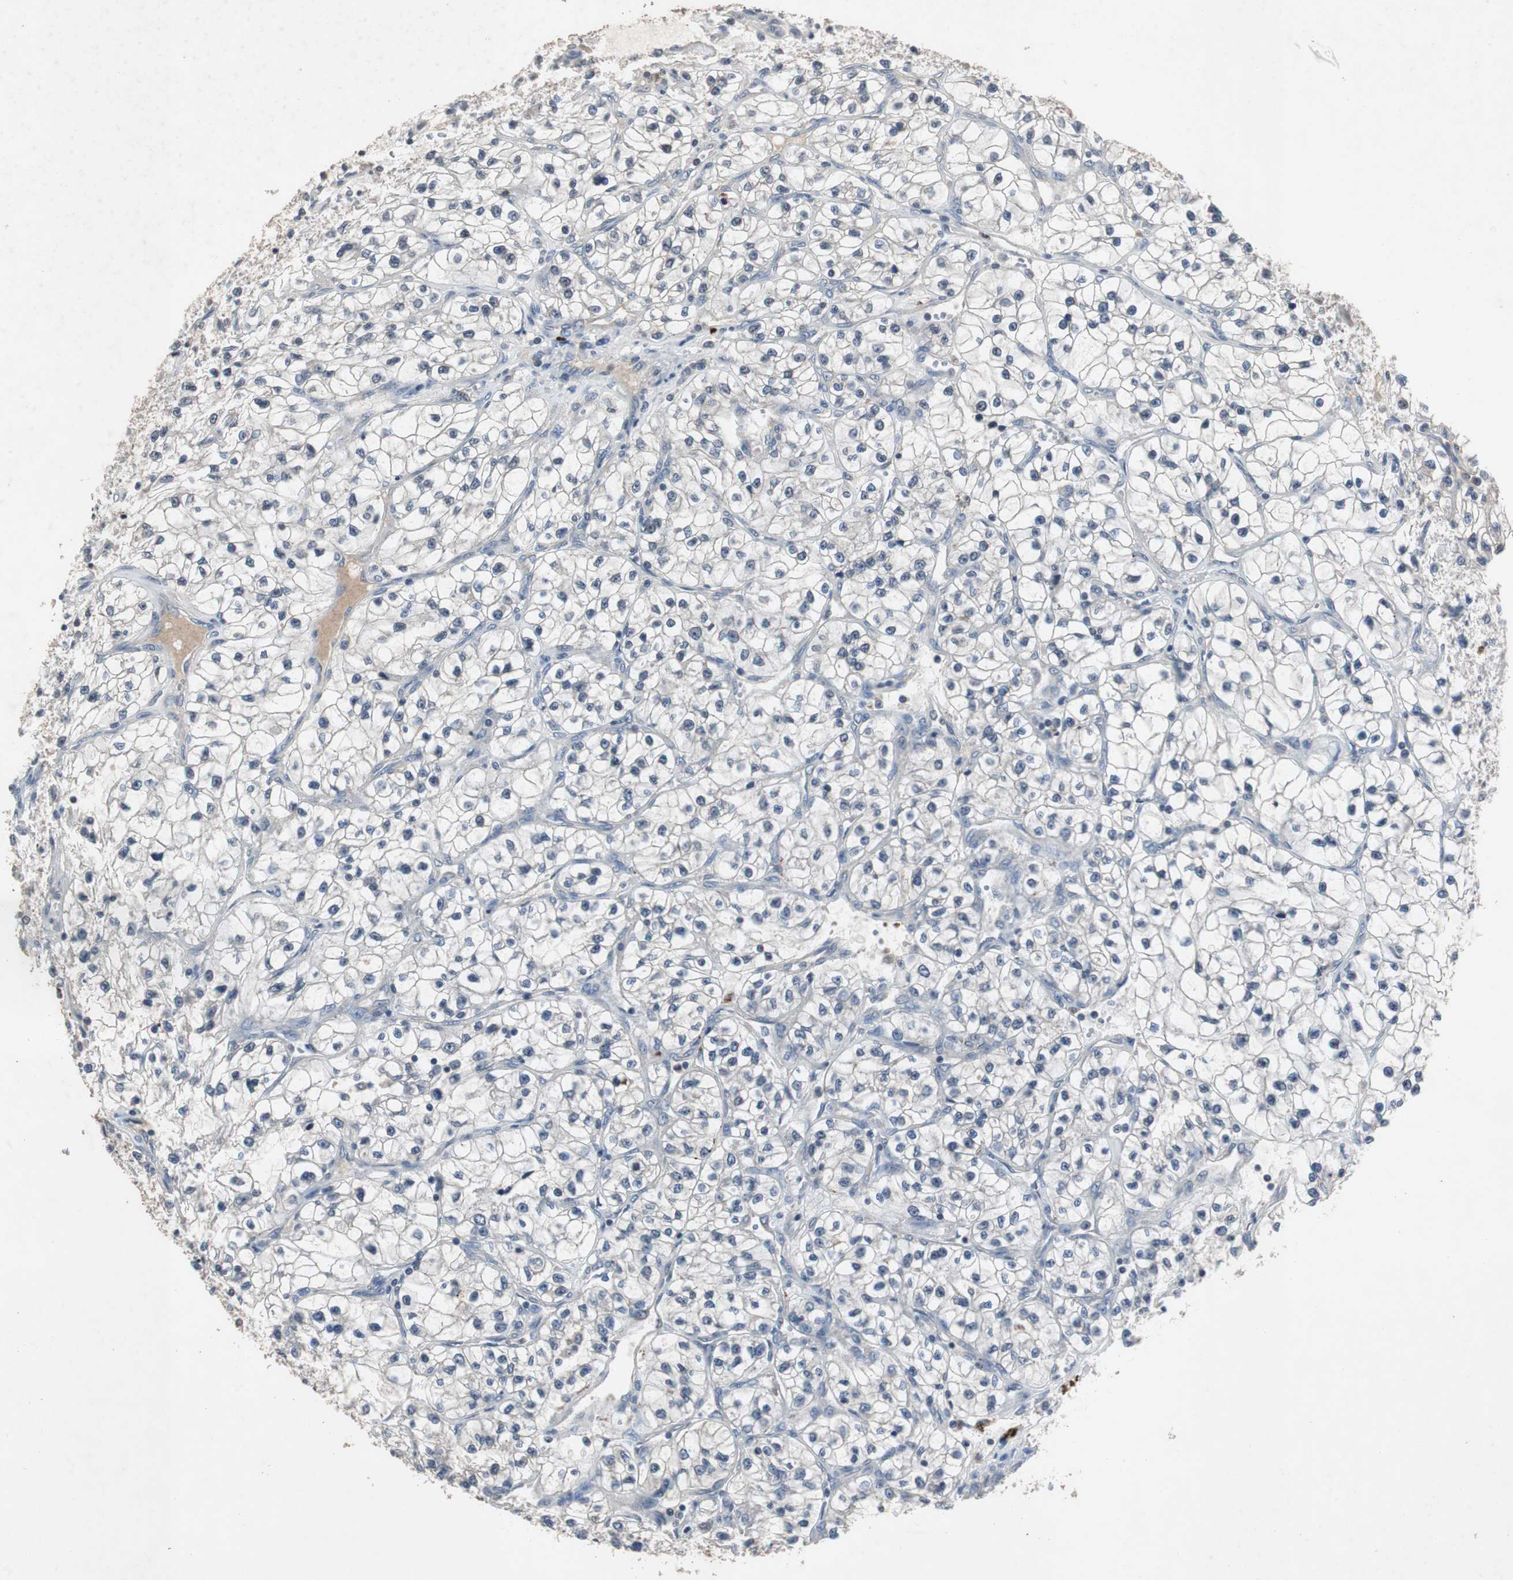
{"staining": {"intensity": "negative", "quantity": "none", "location": "none"}, "tissue": "renal cancer", "cell_type": "Tumor cells", "image_type": "cancer", "snomed": [{"axis": "morphology", "description": "Adenocarcinoma, NOS"}, {"axis": "topography", "description": "Kidney"}], "caption": "The histopathology image shows no staining of tumor cells in renal cancer (adenocarcinoma).", "gene": "ADNP2", "patient": {"sex": "female", "age": 57}}